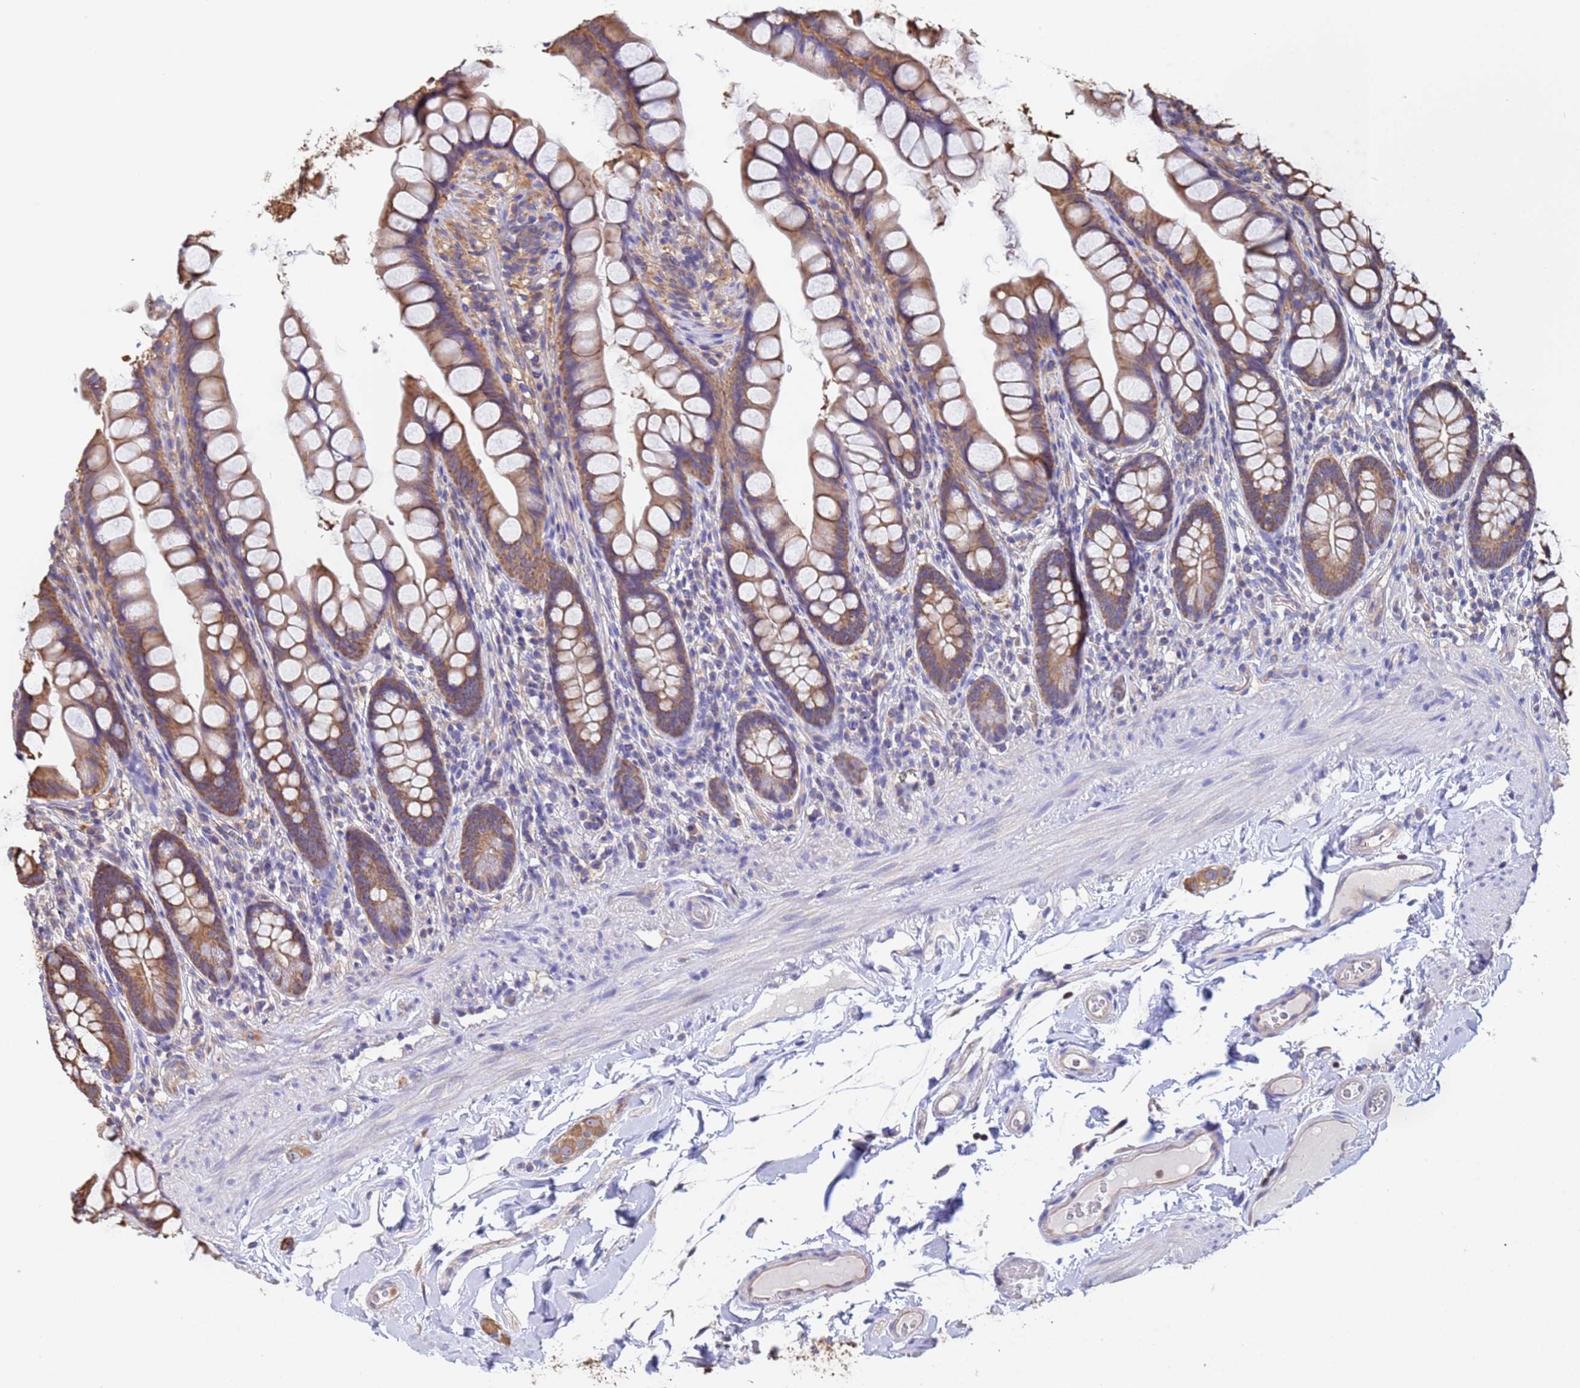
{"staining": {"intensity": "moderate", "quantity": ">75%", "location": "cytoplasmic/membranous"}, "tissue": "small intestine", "cell_type": "Glandular cells", "image_type": "normal", "snomed": [{"axis": "morphology", "description": "Normal tissue, NOS"}, {"axis": "topography", "description": "Small intestine"}], "caption": "Small intestine stained with a brown dye demonstrates moderate cytoplasmic/membranous positive positivity in about >75% of glandular cells.", "gene": "FAM25A", "patient": {"sex": "male", "age": 70}}